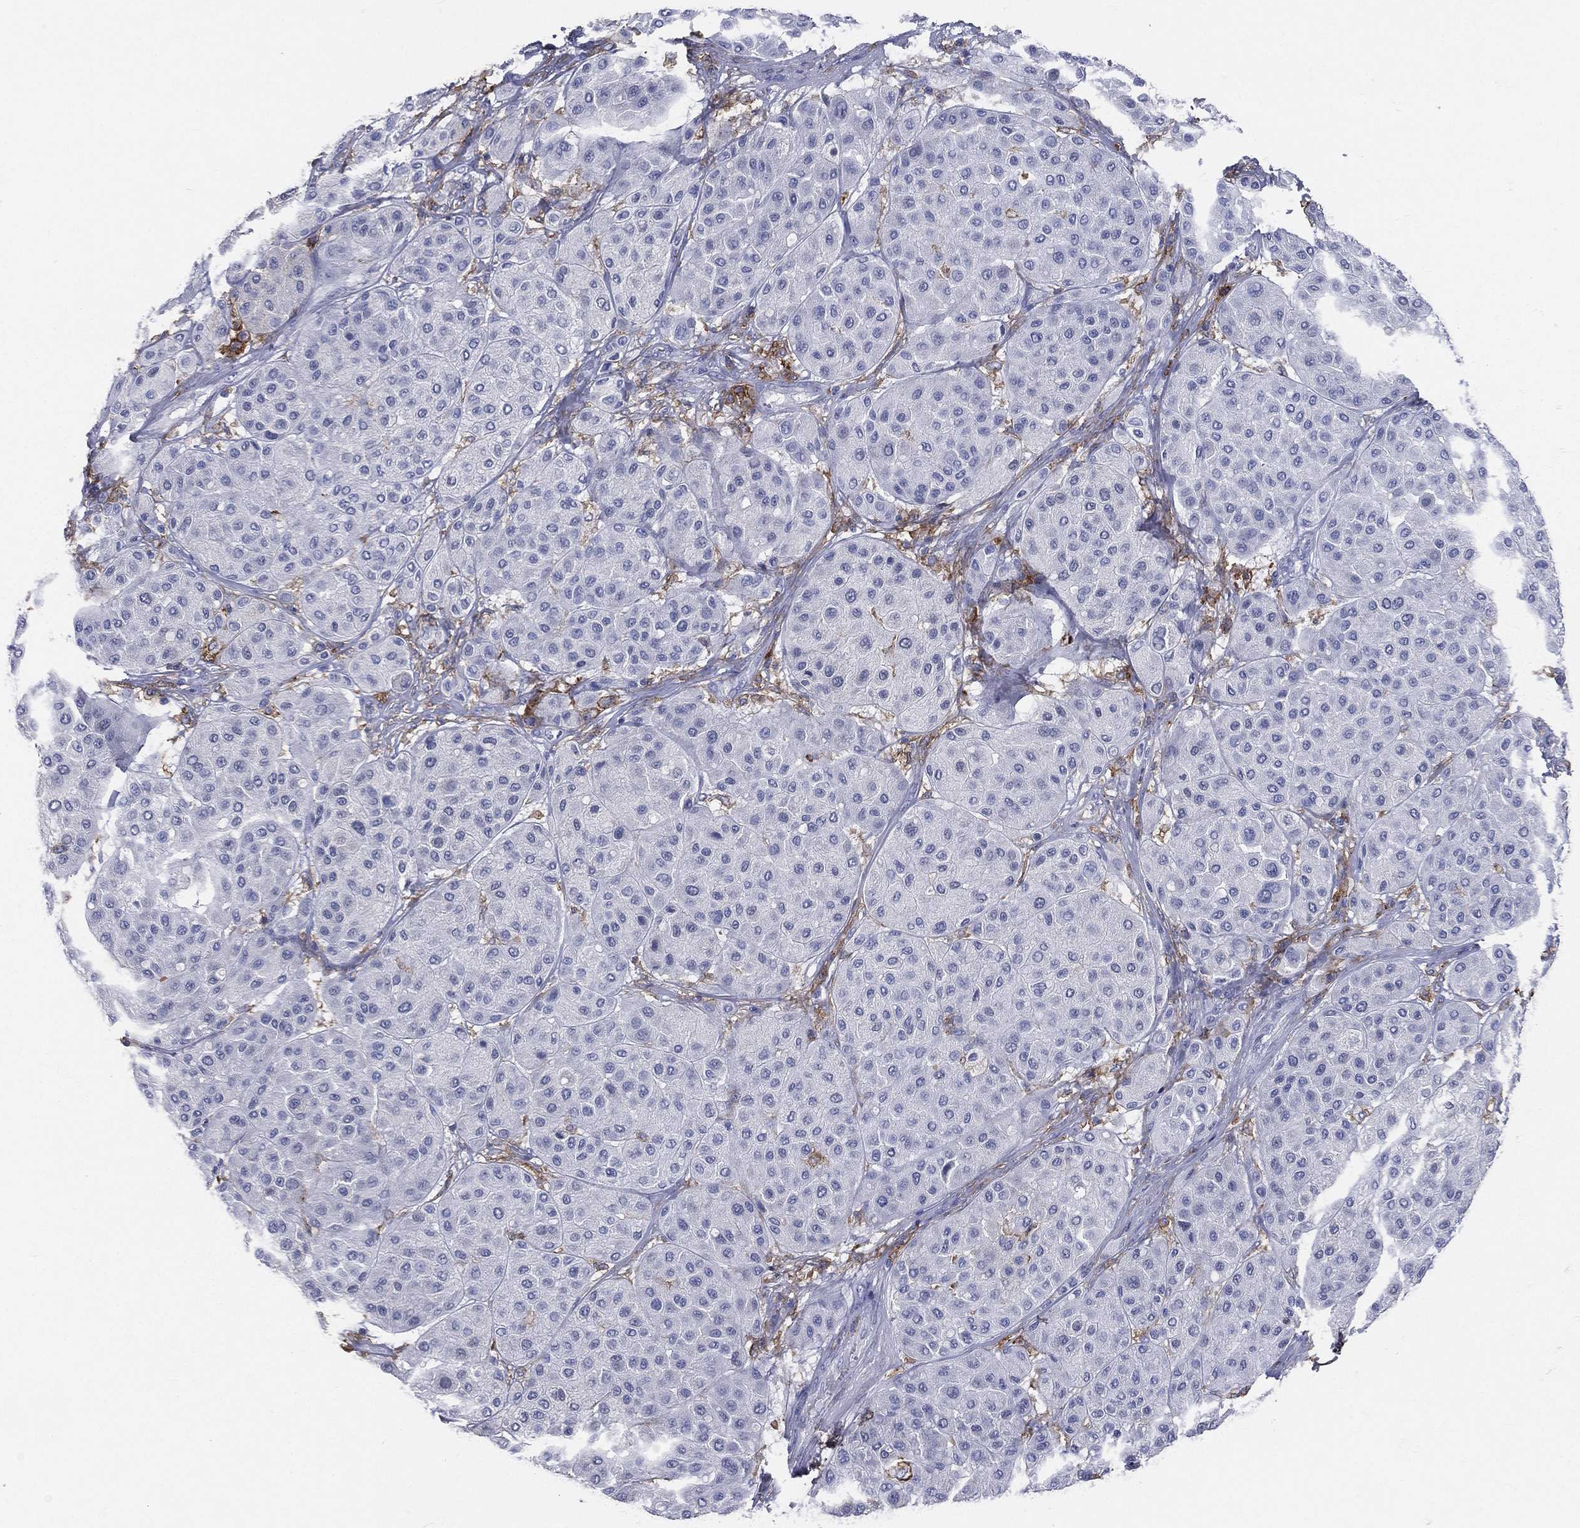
{"staining": {"intensity": "negative", "quantity": "none", "location": "none"}, "tissue": "melanoma", "cell_type": "Tumor cells", "image_type": "cancer", "snomed": [{"axis": "morphology", "description": "Malignant melanoma, Metastatic site"}, {"axis": "topography", "description": "Smooth muscle"}], "caption": "Micrograph shows no protein positivity in tumor cells of malignant melanoma (metastatic site) tissue.", "gene": "CD33", "patient": {"sex": "male", "age": 41}}